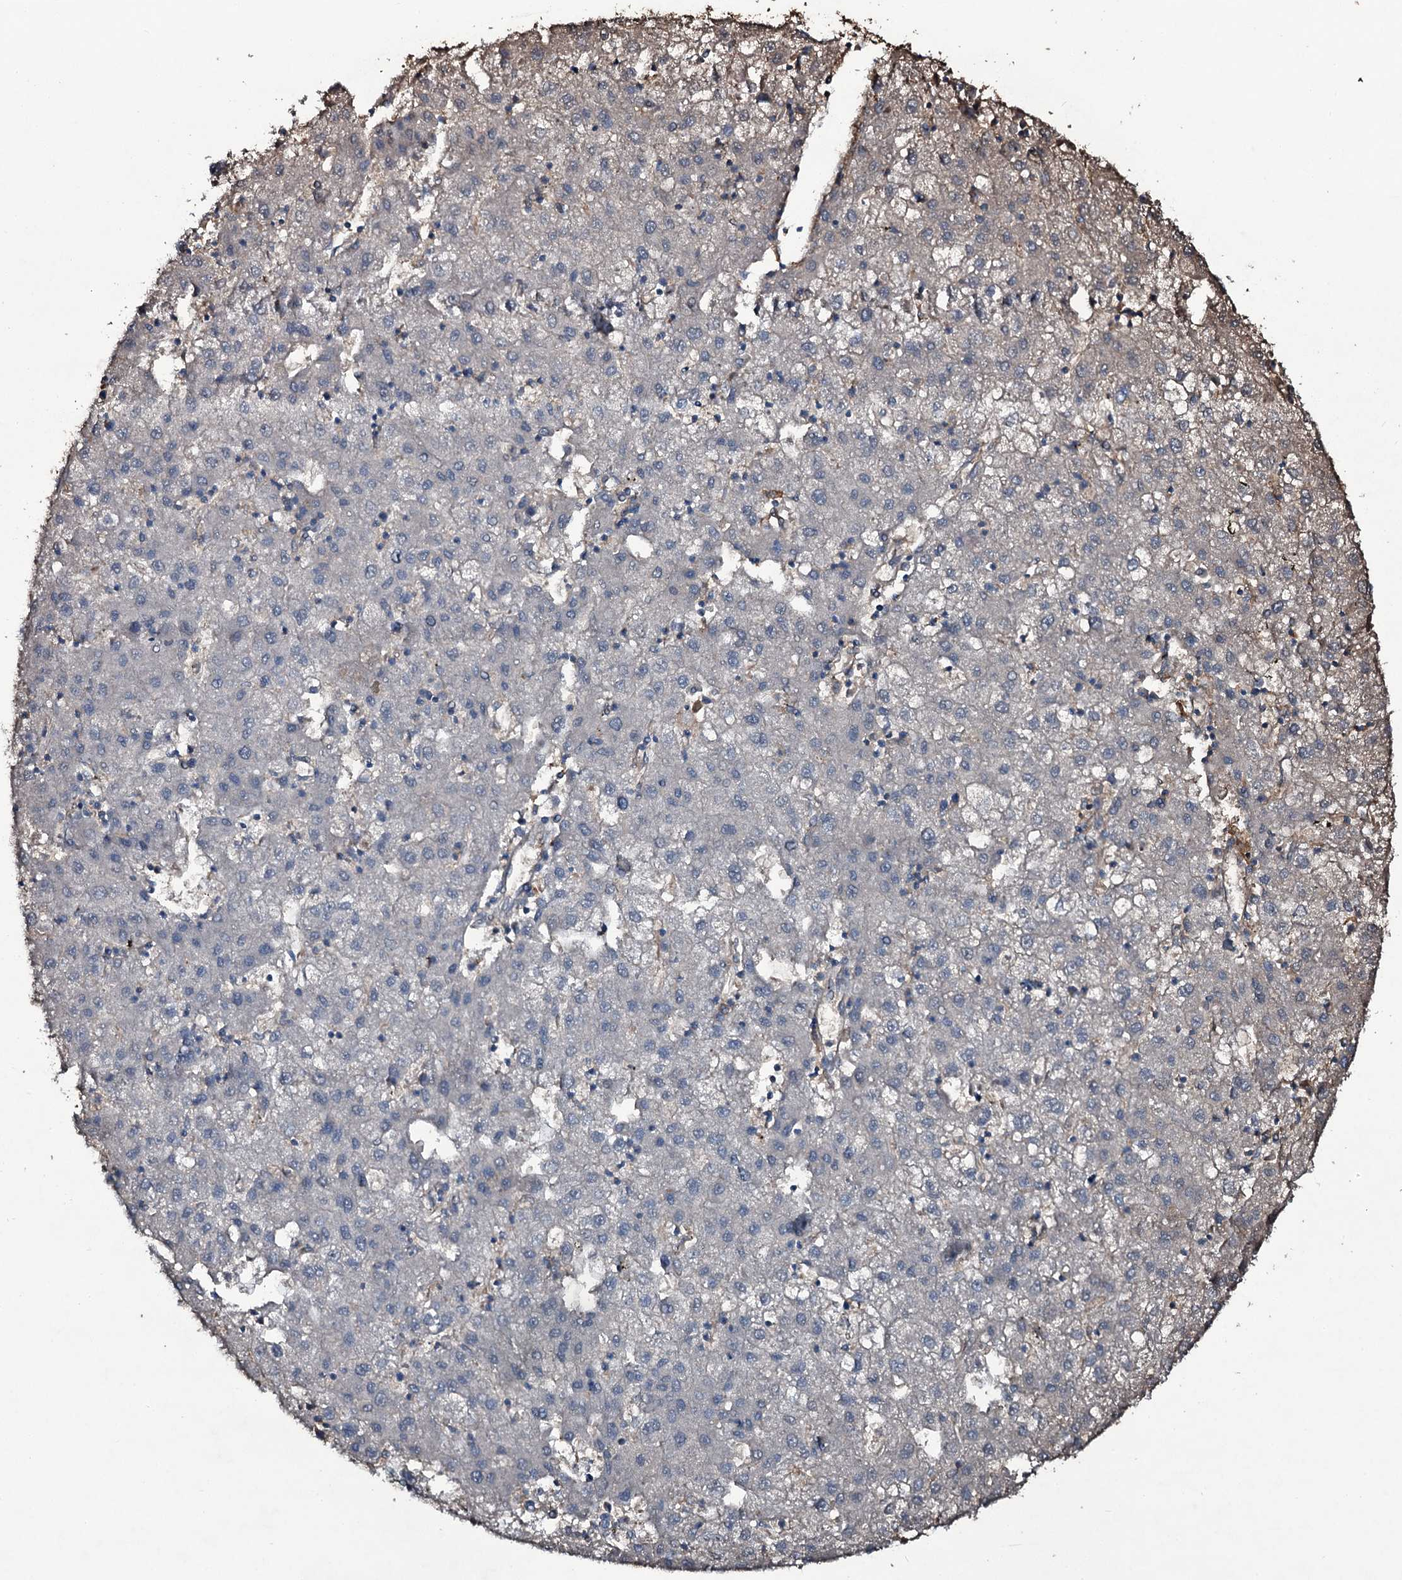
{"staining": {"intensity": "weak", "quantity": "<25%", "location": "cytoplasmic/membranous"}, "tissue": "liver cancer", "cell_type": "Tumor cells", "image_type": "cancer", "snomed": [{"axis": "morphology", "description": "Carcinoma, Hepatocellular, NOS"}, {"axis": "topography", "description": "Liver"}], "caption": "IHC image of neoplastic tissue: liver cancer (hepatocellular carcinoma) stained with DAB shows no significant protein staining in tumor cells.", "gene": "EDN1", "patient": {"sex": "male", "age": 72}}